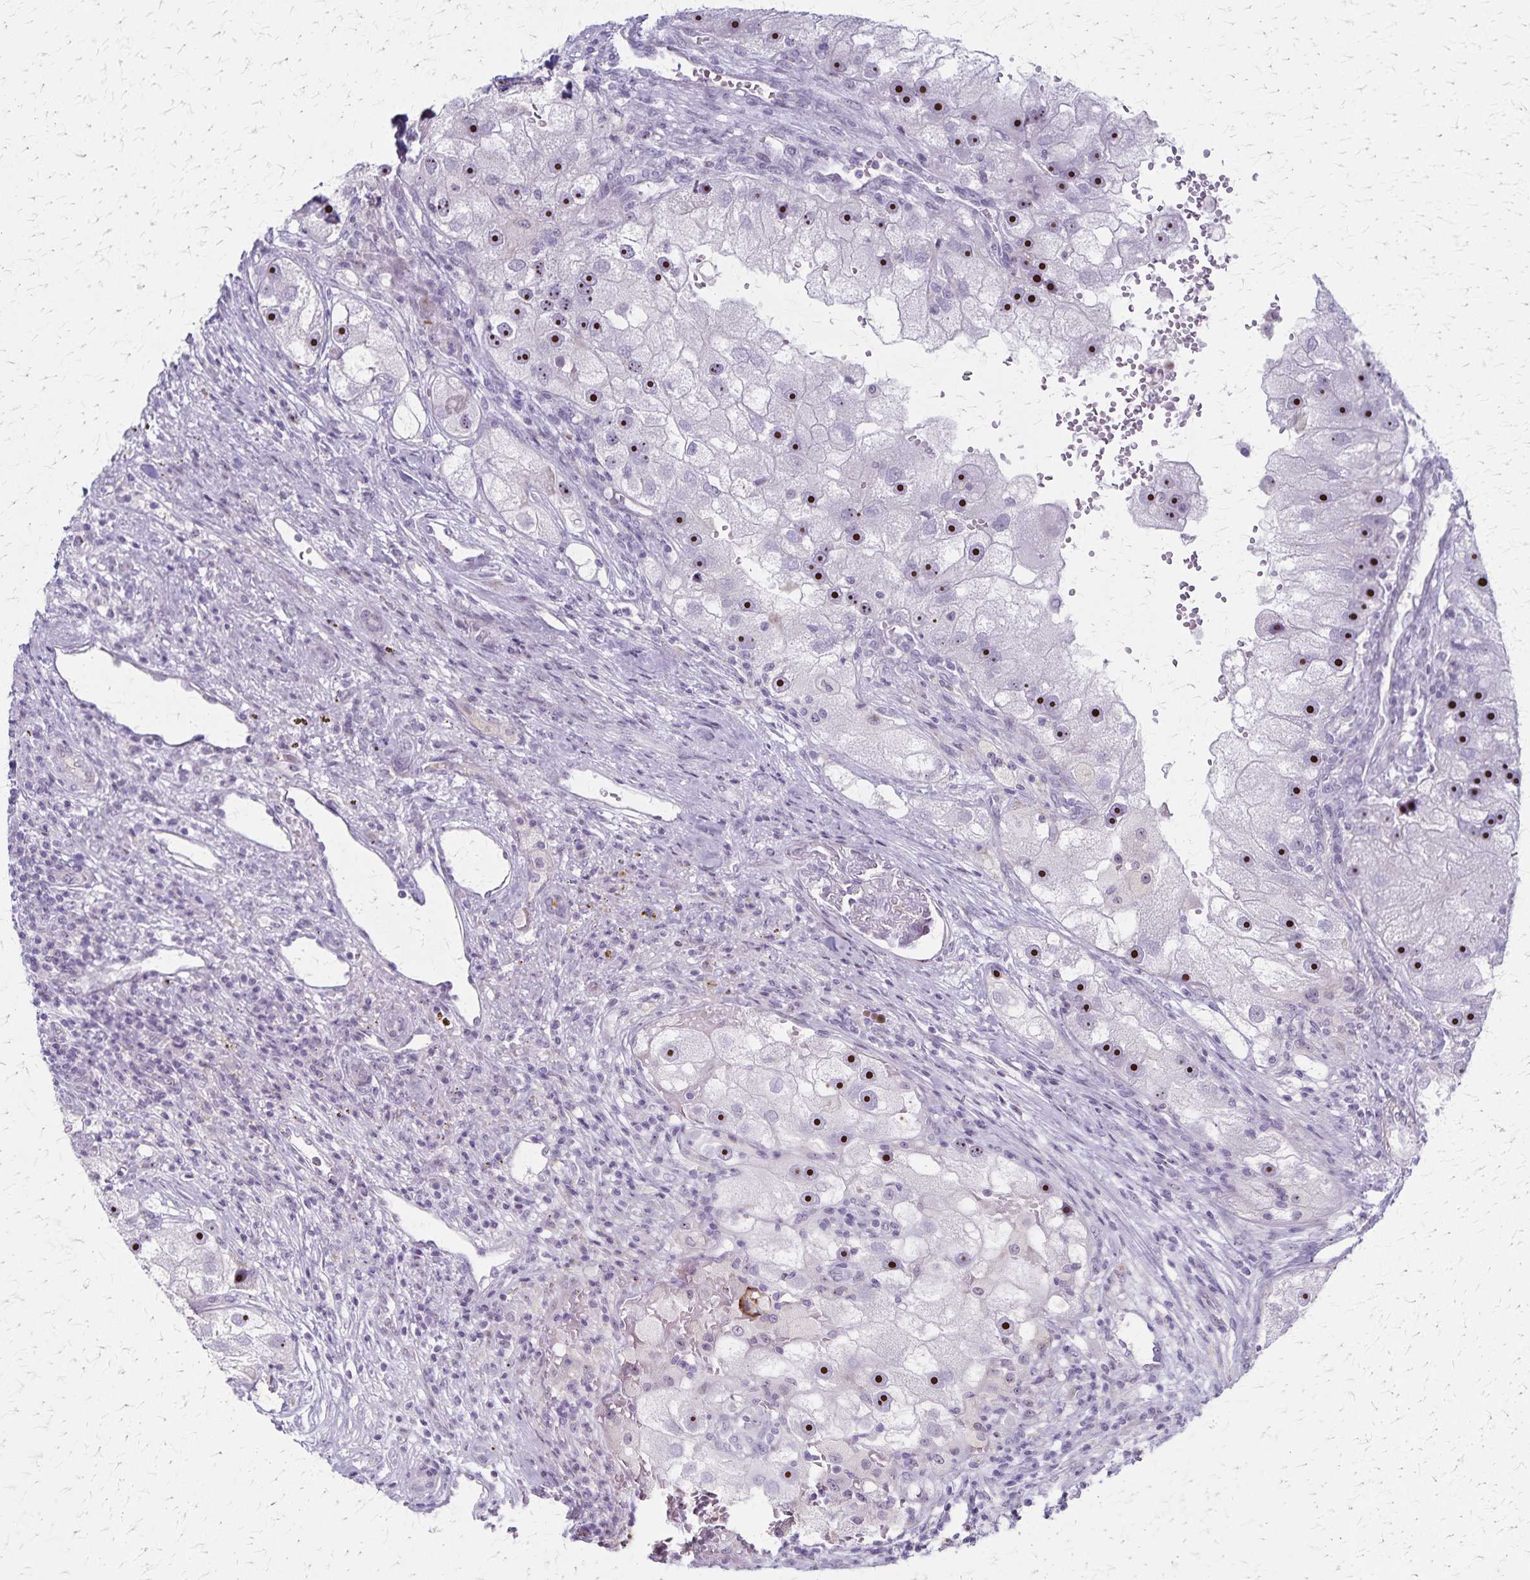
{"staining": {"intensity": "strong", "quantity": ">75%", "location": "nuclear"}, "tissue": "renal cancer", "cell_type": "Tumor cells", "image_type": "cancer", "snomed": [{"axis": "morphology", "description": "Adenocarcinoma, NOS"}, {"axis": "topography", "description": "Kidney"}], "caption": "Renal adenocarcinoma stained with a protein marker exhibits strong staining in tumor cells.", "gene": "DLK2", "patient": {"sex": "male", "age": 63}}